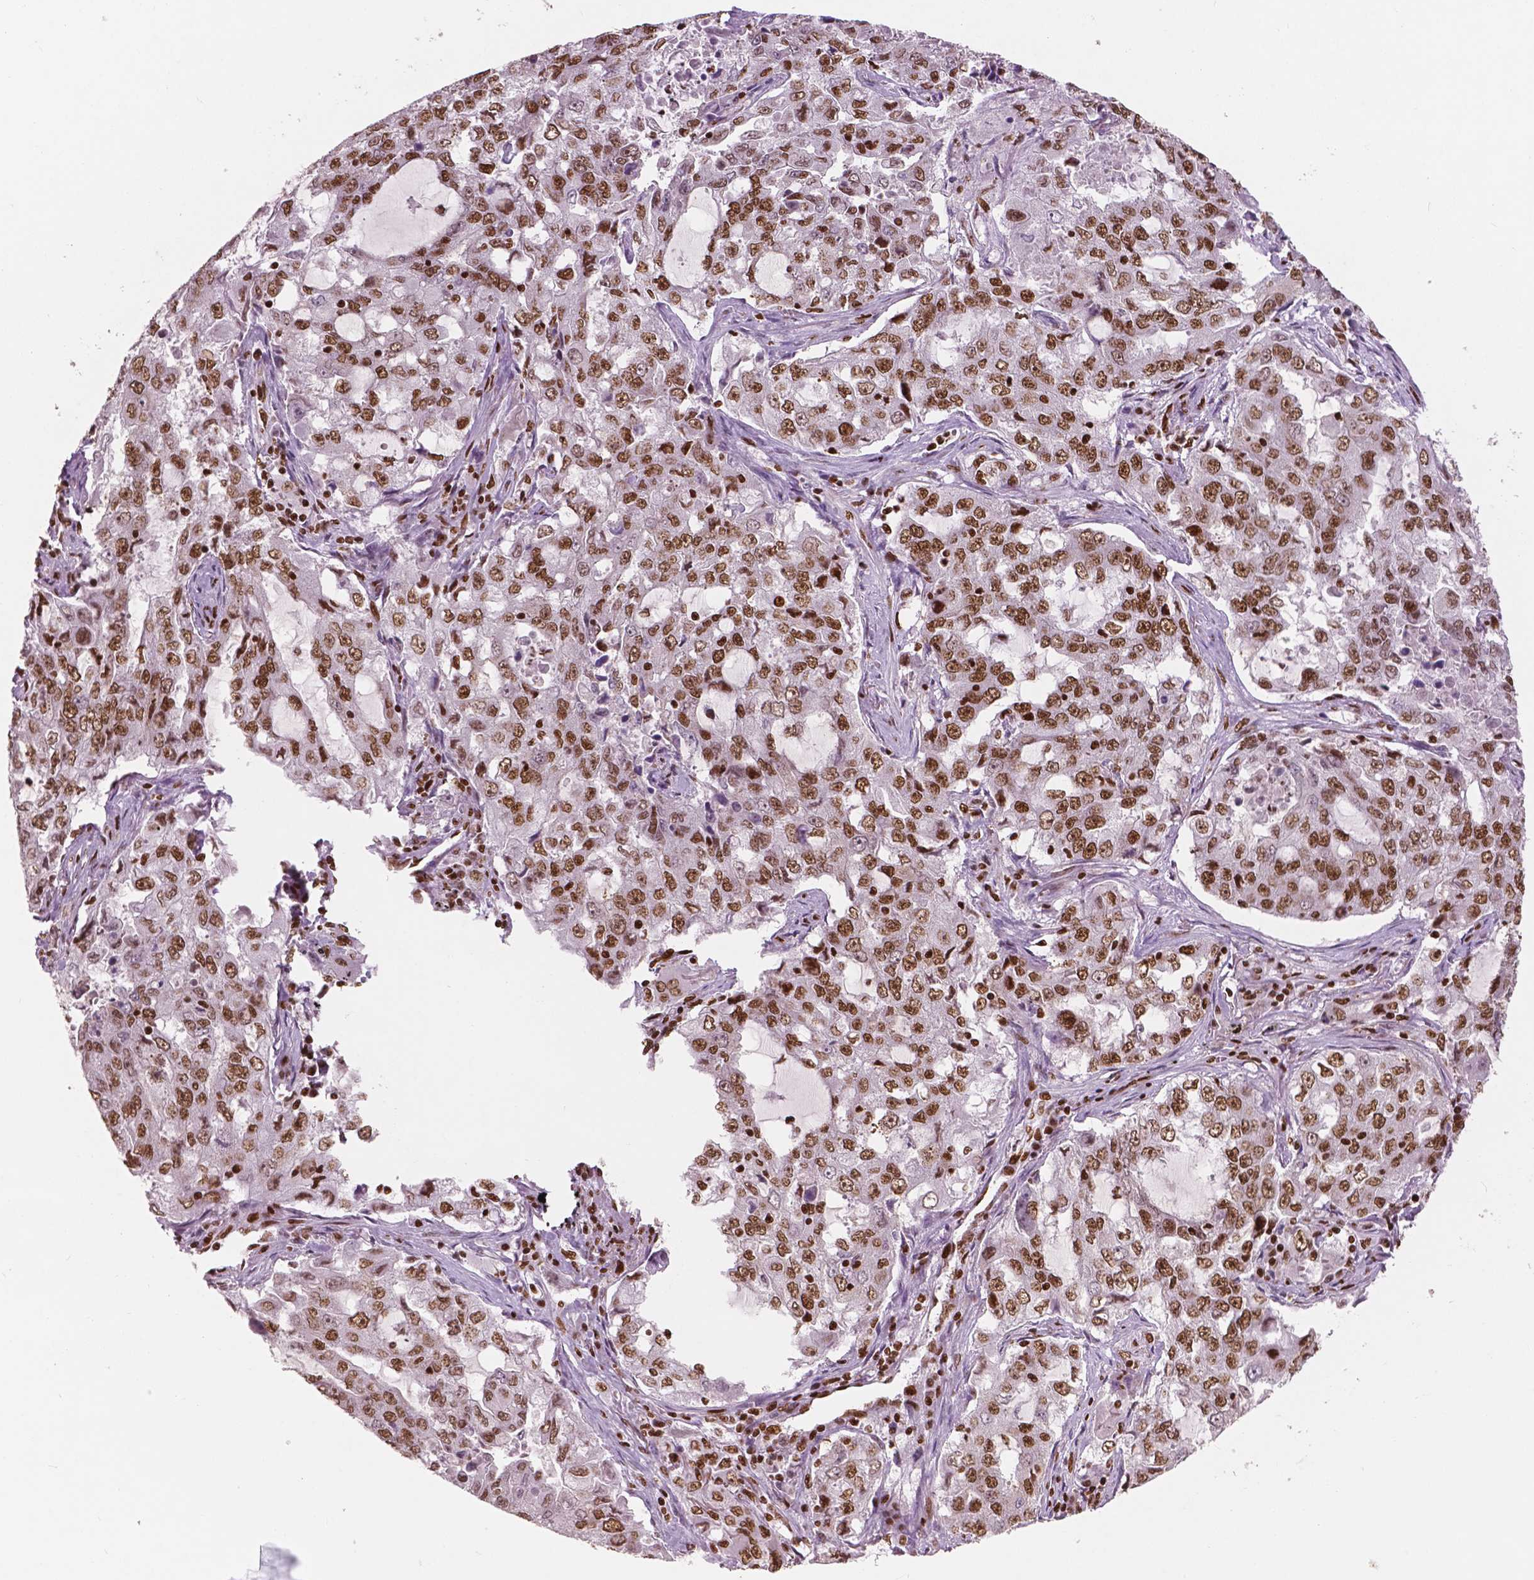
{"staining": {"intensity": "strong", "quantity": ">75%", "location": "nuclear"}, "tissue": "lung cancer", "cell_type": "Tumor cells", "image_type": "cancer", "snomed": [{"axis": "morphology", "description": "Adenocarcinoma, NOS"}, {"axis": "topography", "description": "Lung"}], "caption": "Lung adenocarcinoma stained for a protein (brown) exhibits strong nuclear positive staining in about >75% of tumor cells.", "gene": "BRD4", "patient": {"sex": "female", "age": 61}}